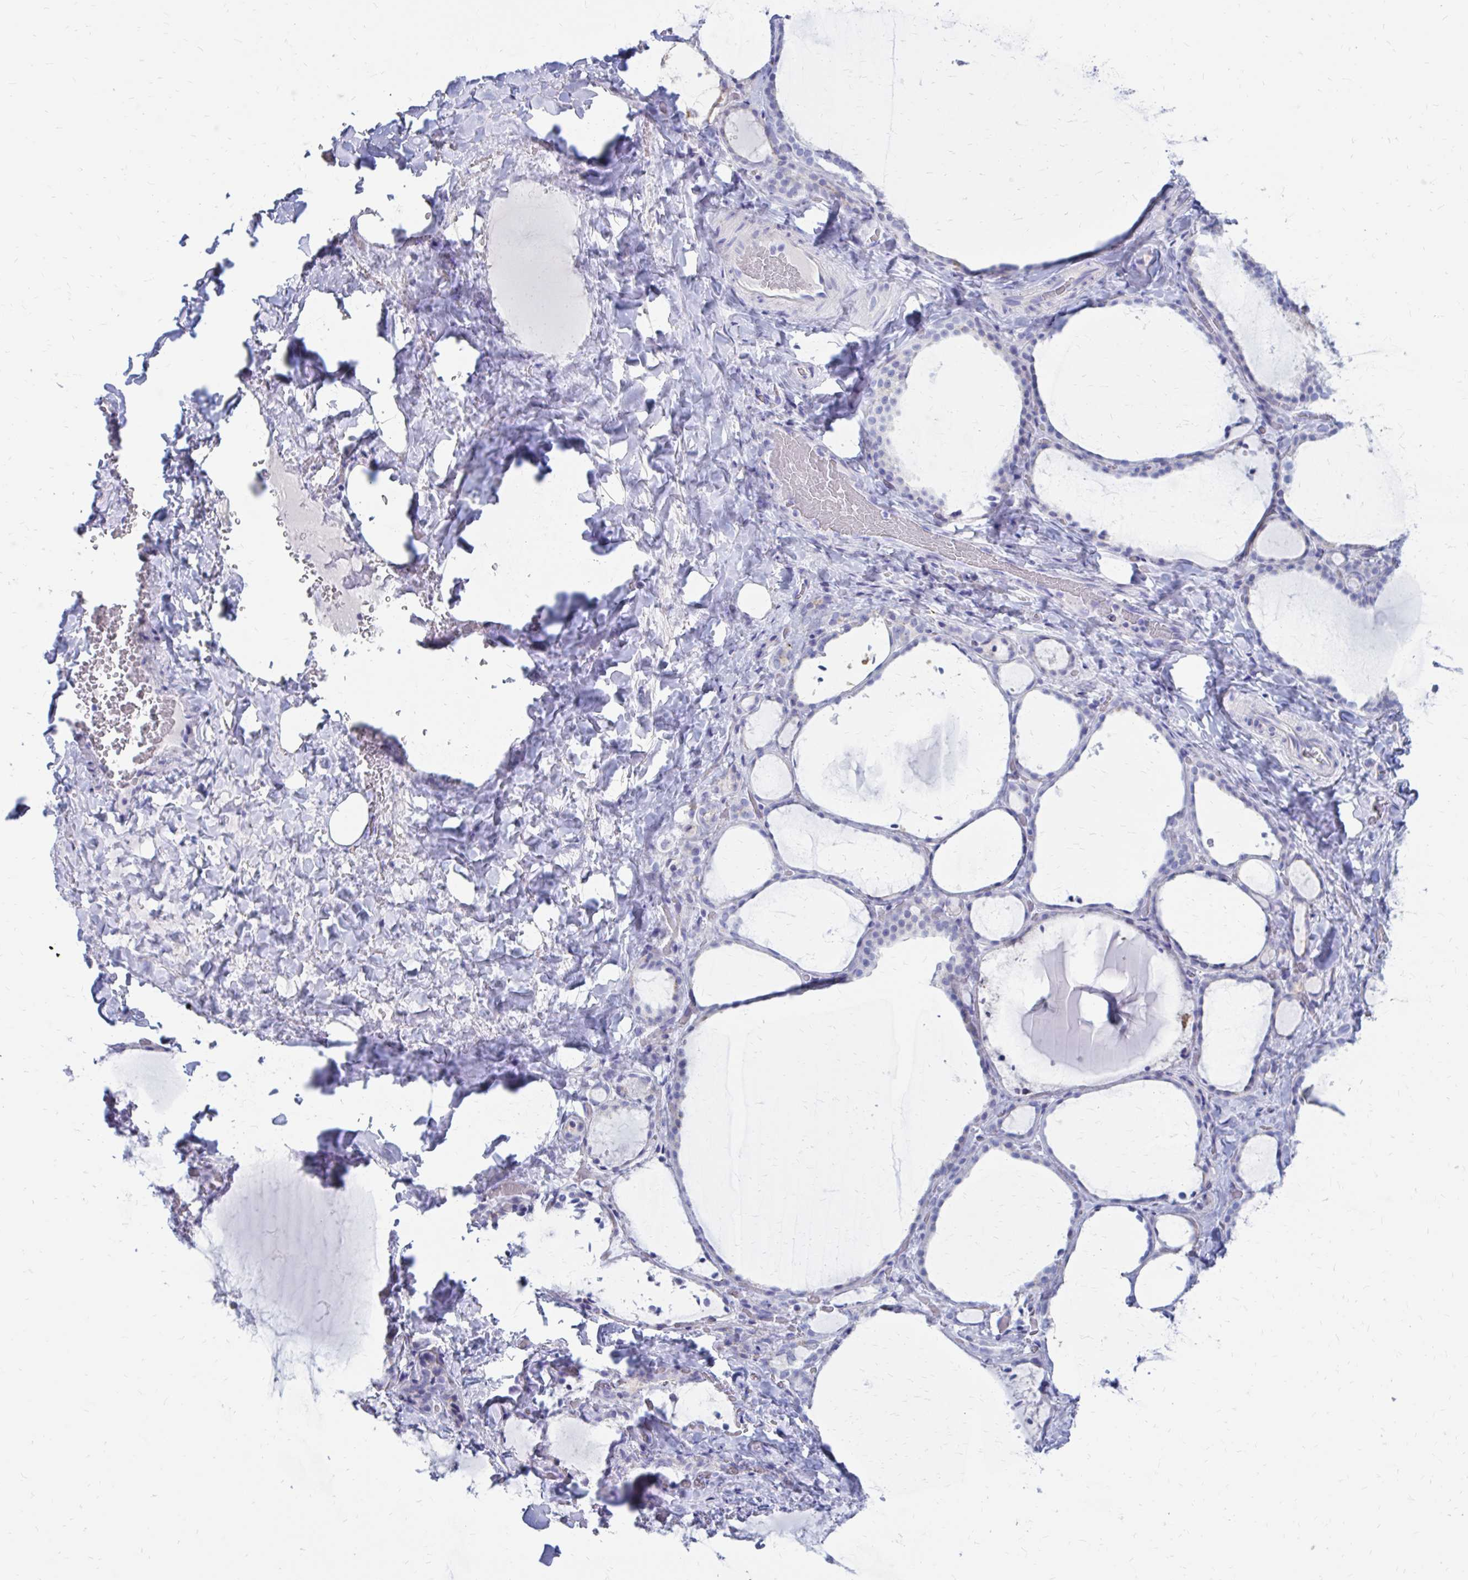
{"staining": {"intensity": "negative", "quantity": "none", "location": "none"}, "tissue": "thyroid gland", "cell_type": "Glandular cells", "image_type": "normal", "snomed": [{"axis": "morphology", "description": "Normal tissue, NOS"}, {"axis": "topography", "description": "Thyroid gland"}], "caption": "Immunohistochemical staining of unremarkable thyroid gland shows no significant staining in glandular cells.", "gene": "IGSF5", "patient": {"sex": "female", "age": 22}}